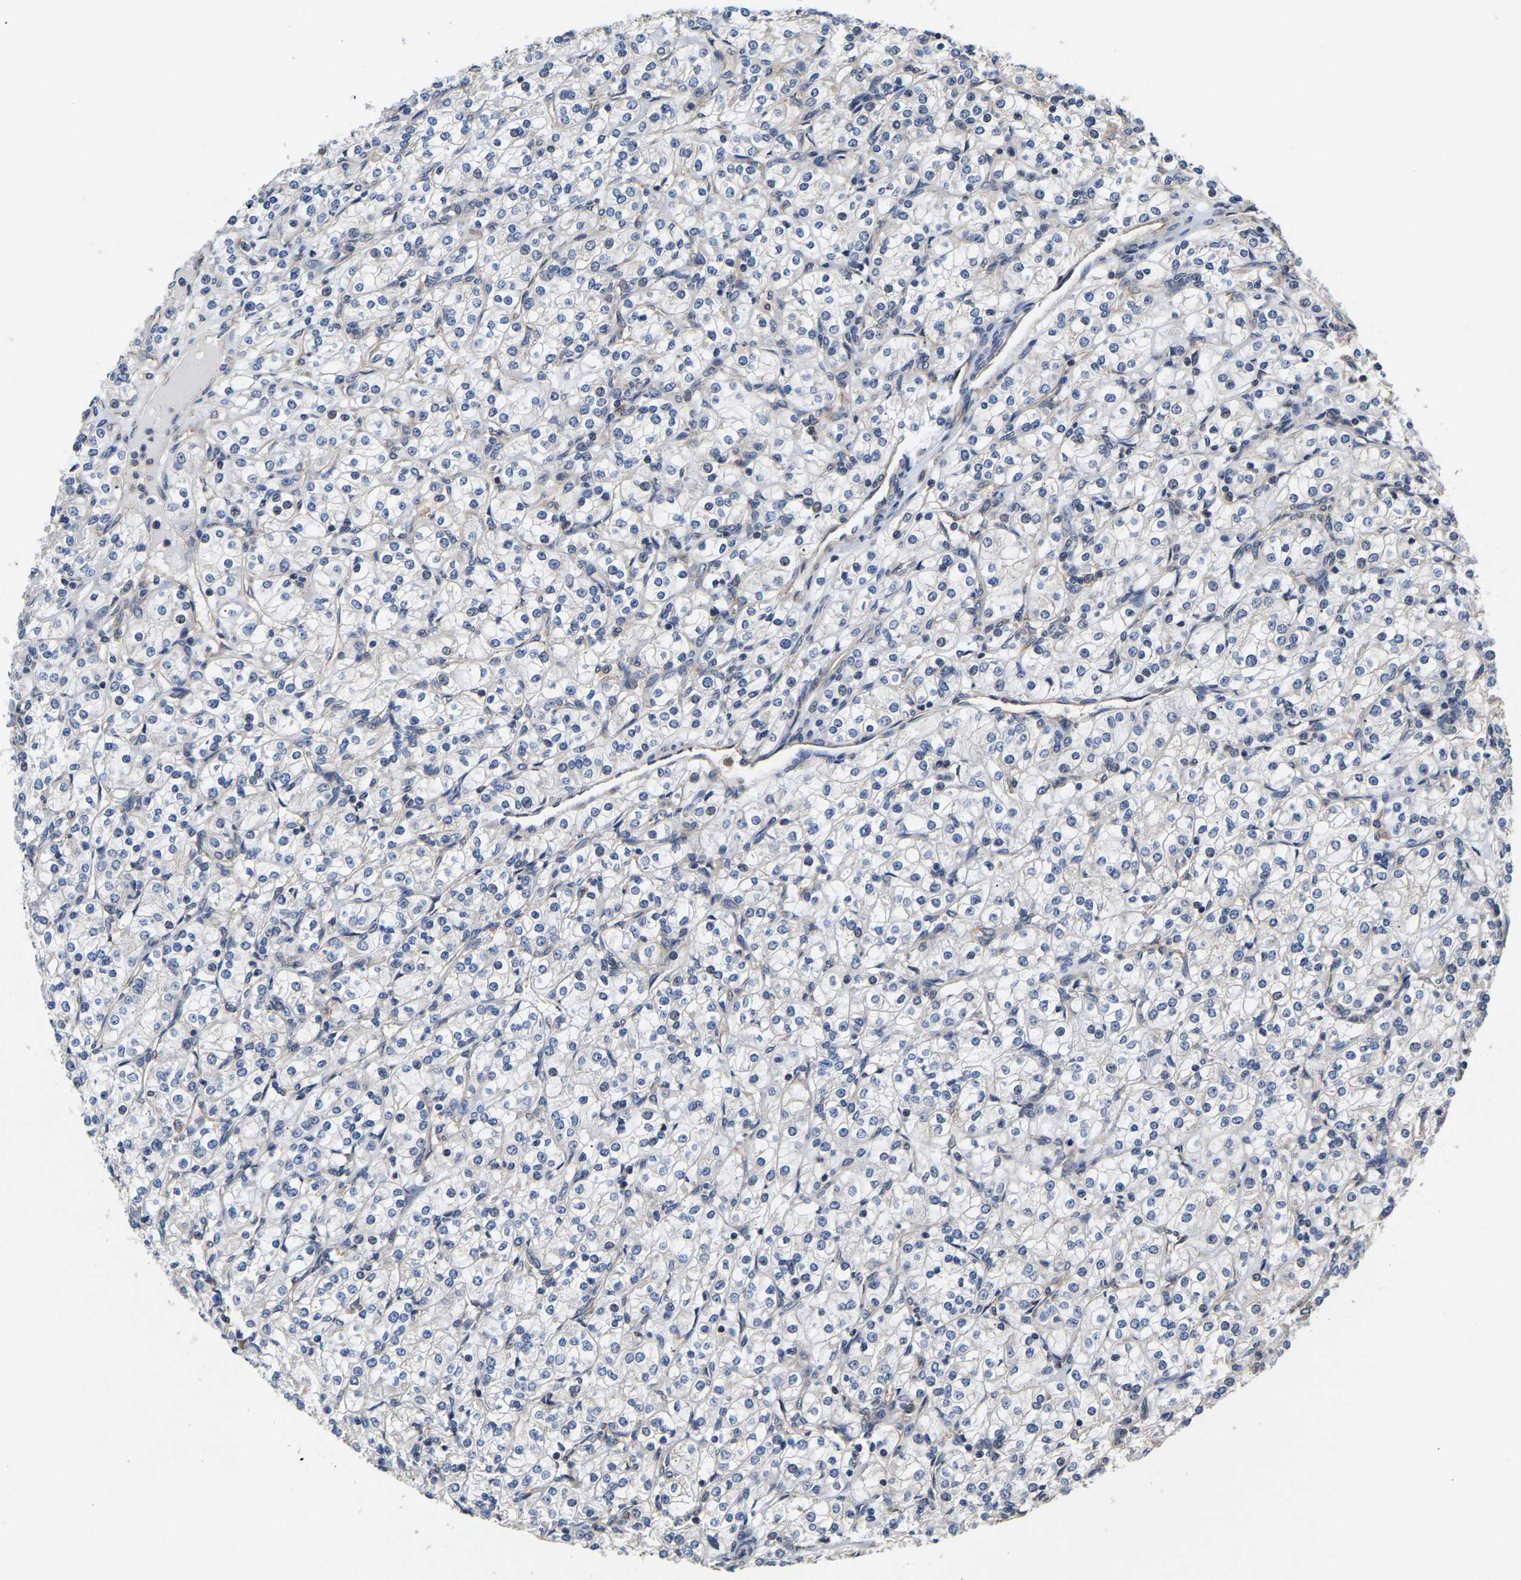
{"staining": {"intensity": "negative", "quantity": "none", "location": "none"}, "tissue": "renal cancer", "cell_type": "Tumor cells", "image_type": "cancer", "snomed": [{"axis": "morphology", "description": "Adenocarcinoma, NOS"}, {"axis": "topography", "description": "Kidney"}], "caption": "High power microscopy histopathology image of an IHC photomicrograph of renal adenocarcinoma, revealing no significant expression in tumor cells.", "gene": "AIMP2", "patient": {"sex": "male", "age": 77}}